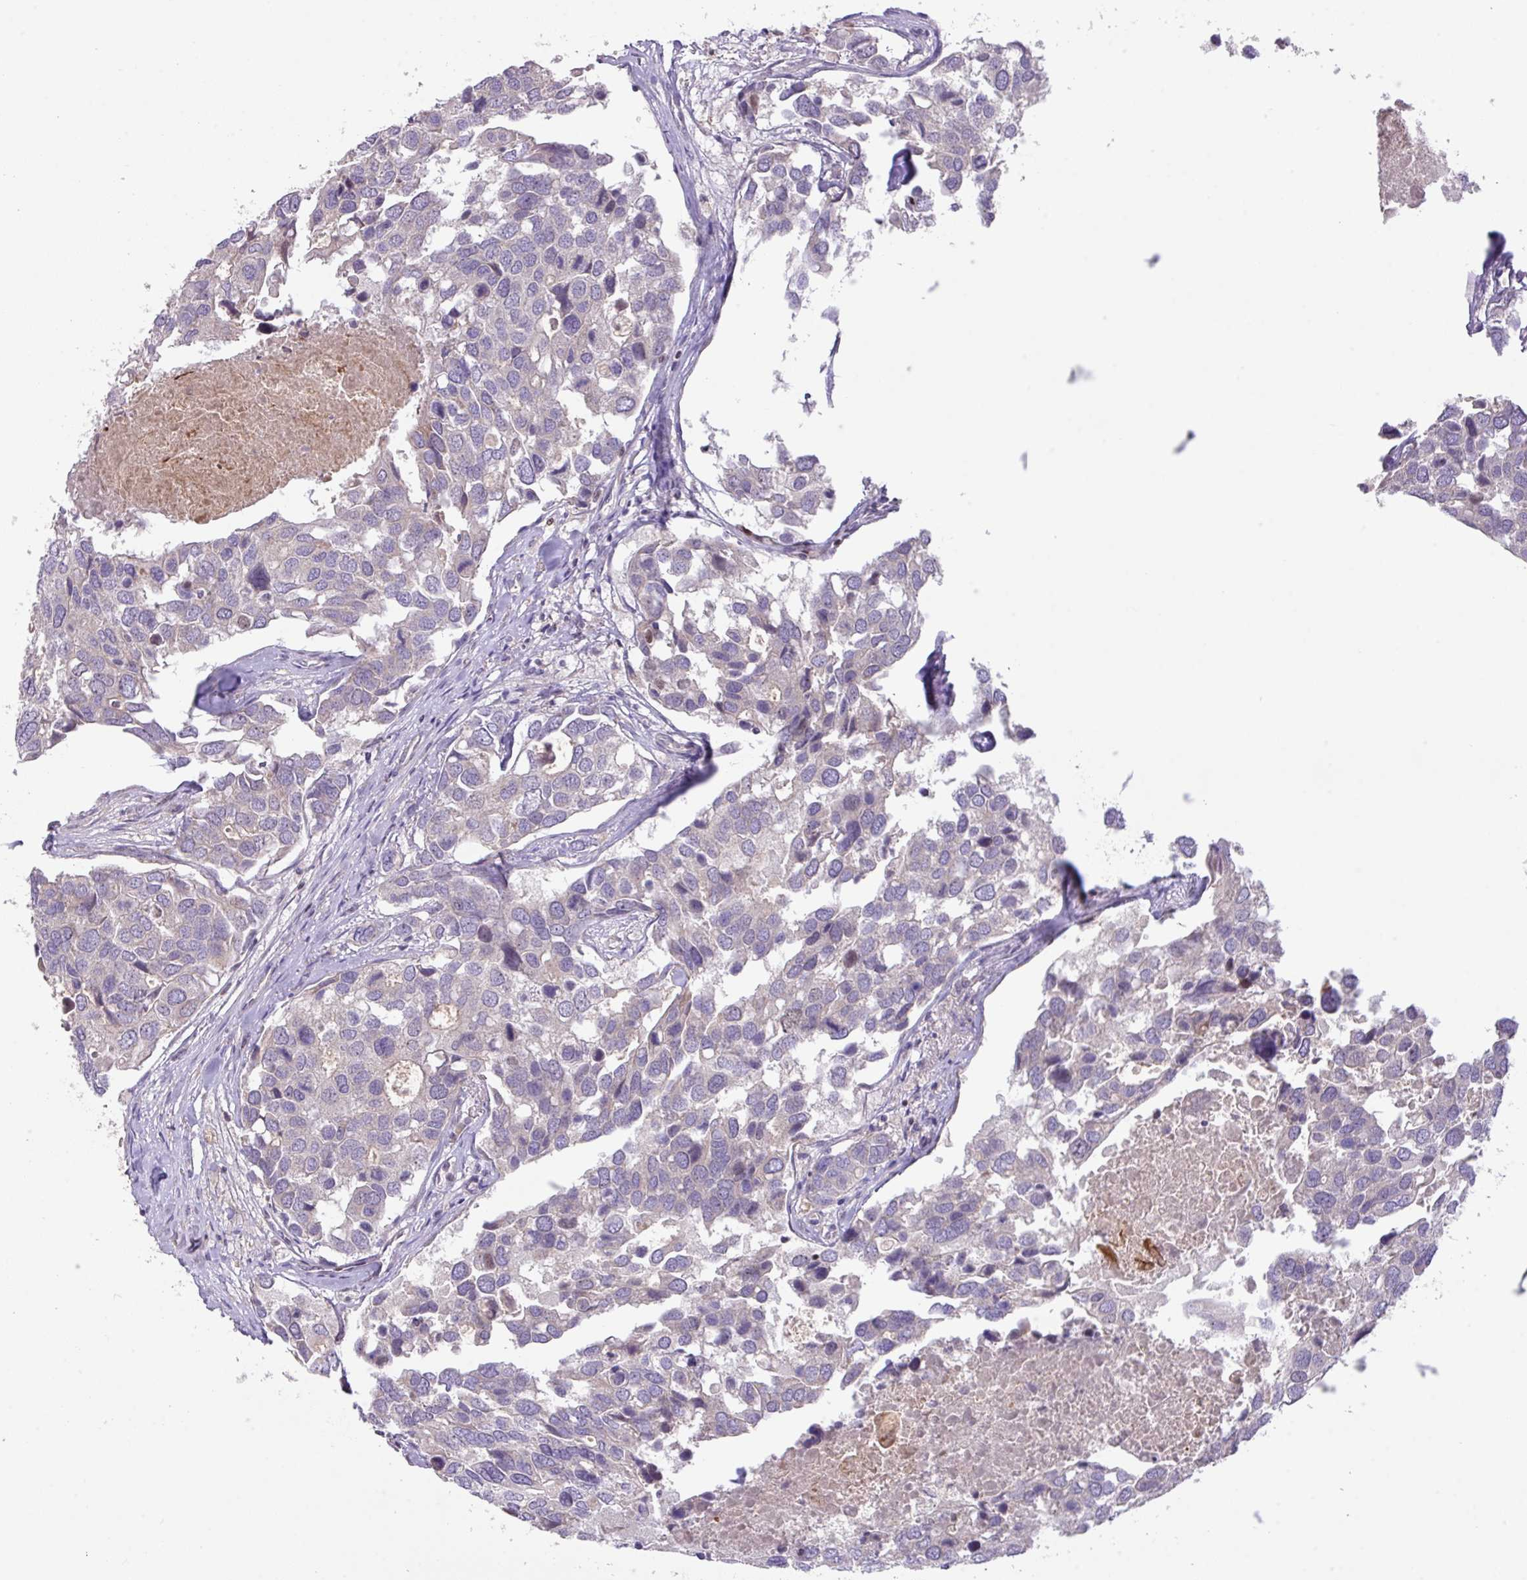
{"staining": {"intensity": "negative", "quantity": "none", "location": "none"}, "tissue": "breast cancer", "cell_type": "Tumor cells", "image_type": "cancer", "snomed": [{"axis": "morphology", "description": "Duct carcinoma"}, {"axis": "topography", "description": "Breast"}], "caption": "Immunohistochemistry (IHC) micrograph of neoplastic tissue: breast cancer stained with DAB (3,3'-diaminobenzidine) displays no significant protein expression in tumor cells.", "gene": "ZNF394", "patient": {"sex": "female", "age": 83}}